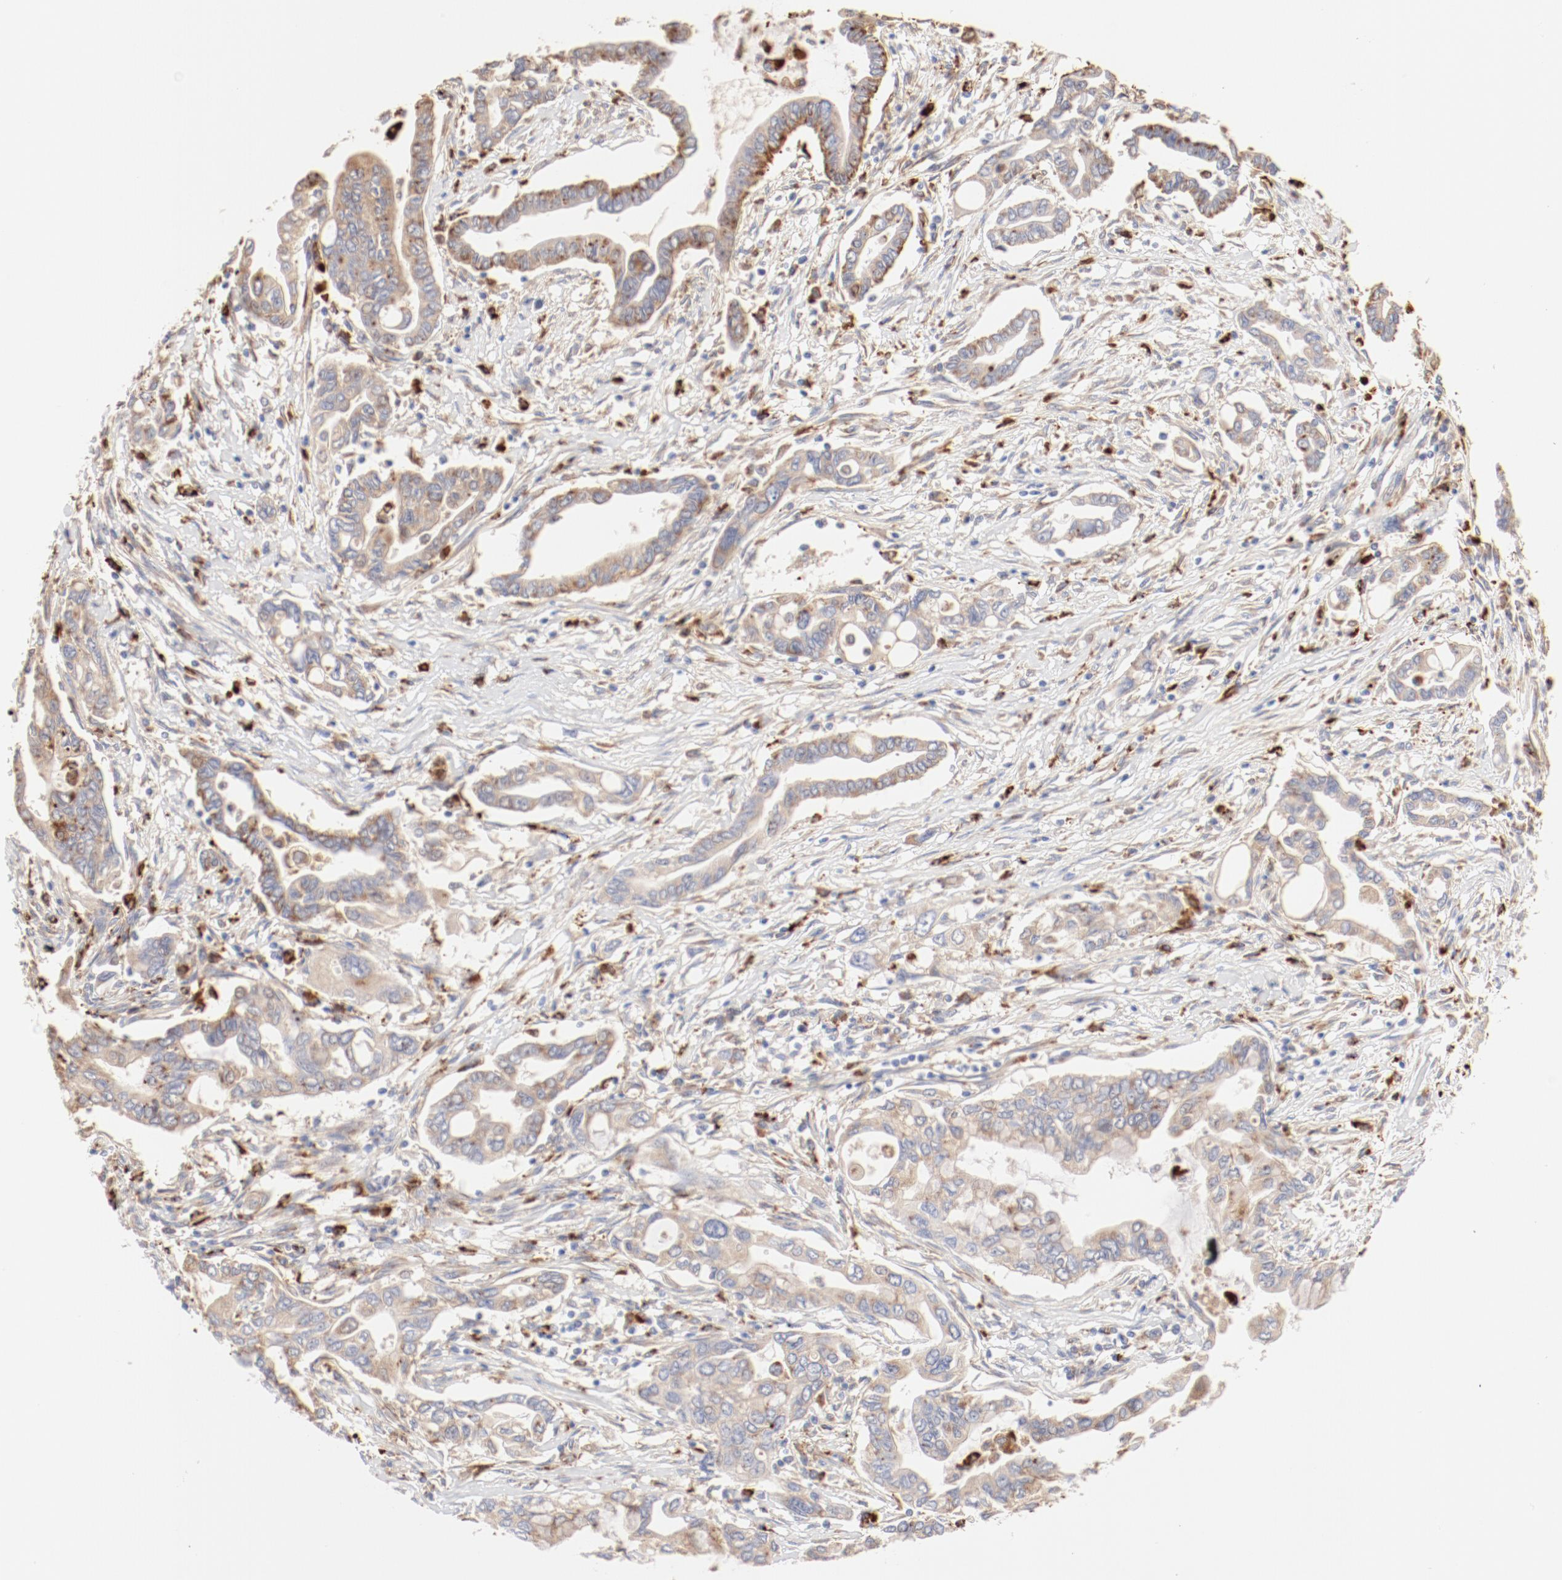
{"staining": {"intensity": "weak", "quantity": ">75%", "location": "cytoplasmic/membranous"}, "tissue": "pancreatic cancer", "cell_type": "Tumor cells", "image_type": "cancer", "snomed": [{"axis": "morphology", "description": "Adenocarcinoma, NOS"}, {"axis": "topography", "description": "Pancreas"}], "caption": "A brown stain highlights weak cytoplasmic/membranous positivity of a protein in human pancreatic adenocarcinoma tumor cells.", "gene": "CTSH", "patient": {"sex": "female", "age": 57}}